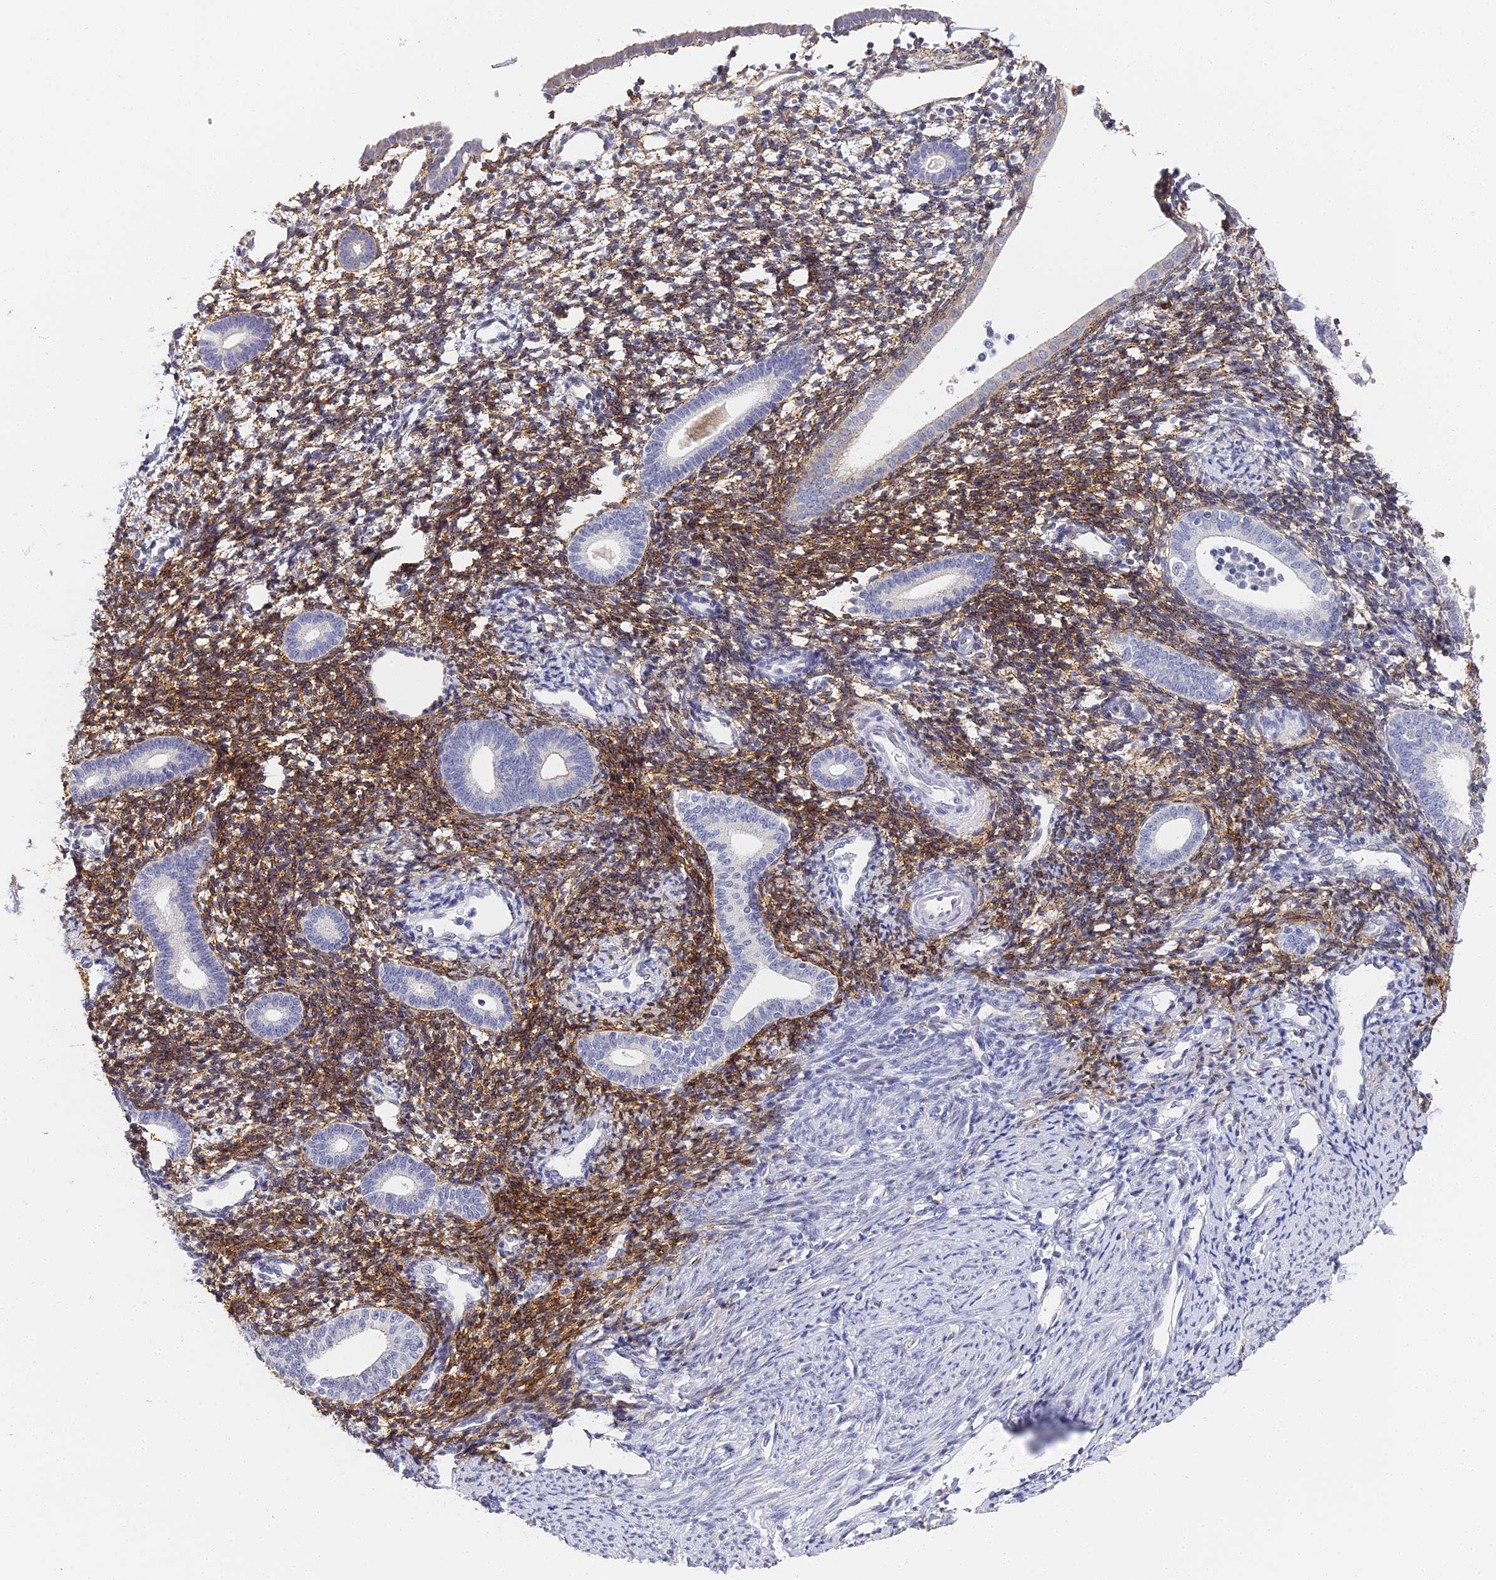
{"staining": {"intensity": "moderate", "quantity": "25%-75%", "location": "cytoplasmic/membranous"}, "tissue": "endometrium", "cell_type": "Cells in endometrial stroma", "image_type": "normal", "snomed": [{"axis": "morphology", "description": "Normal tissue, NOS"}, {"axis": "topography", "description": "Endometrium"}], "caption": "The photomicrograph displays immunohistochemical staining of benign endometrium. There is moderate cytoplasmic/membranous expression is identified in about 25%-75% of cells in endometrial stroma.", "gene": "GJA1", "patient": {"sex": "female", "age": 56}}